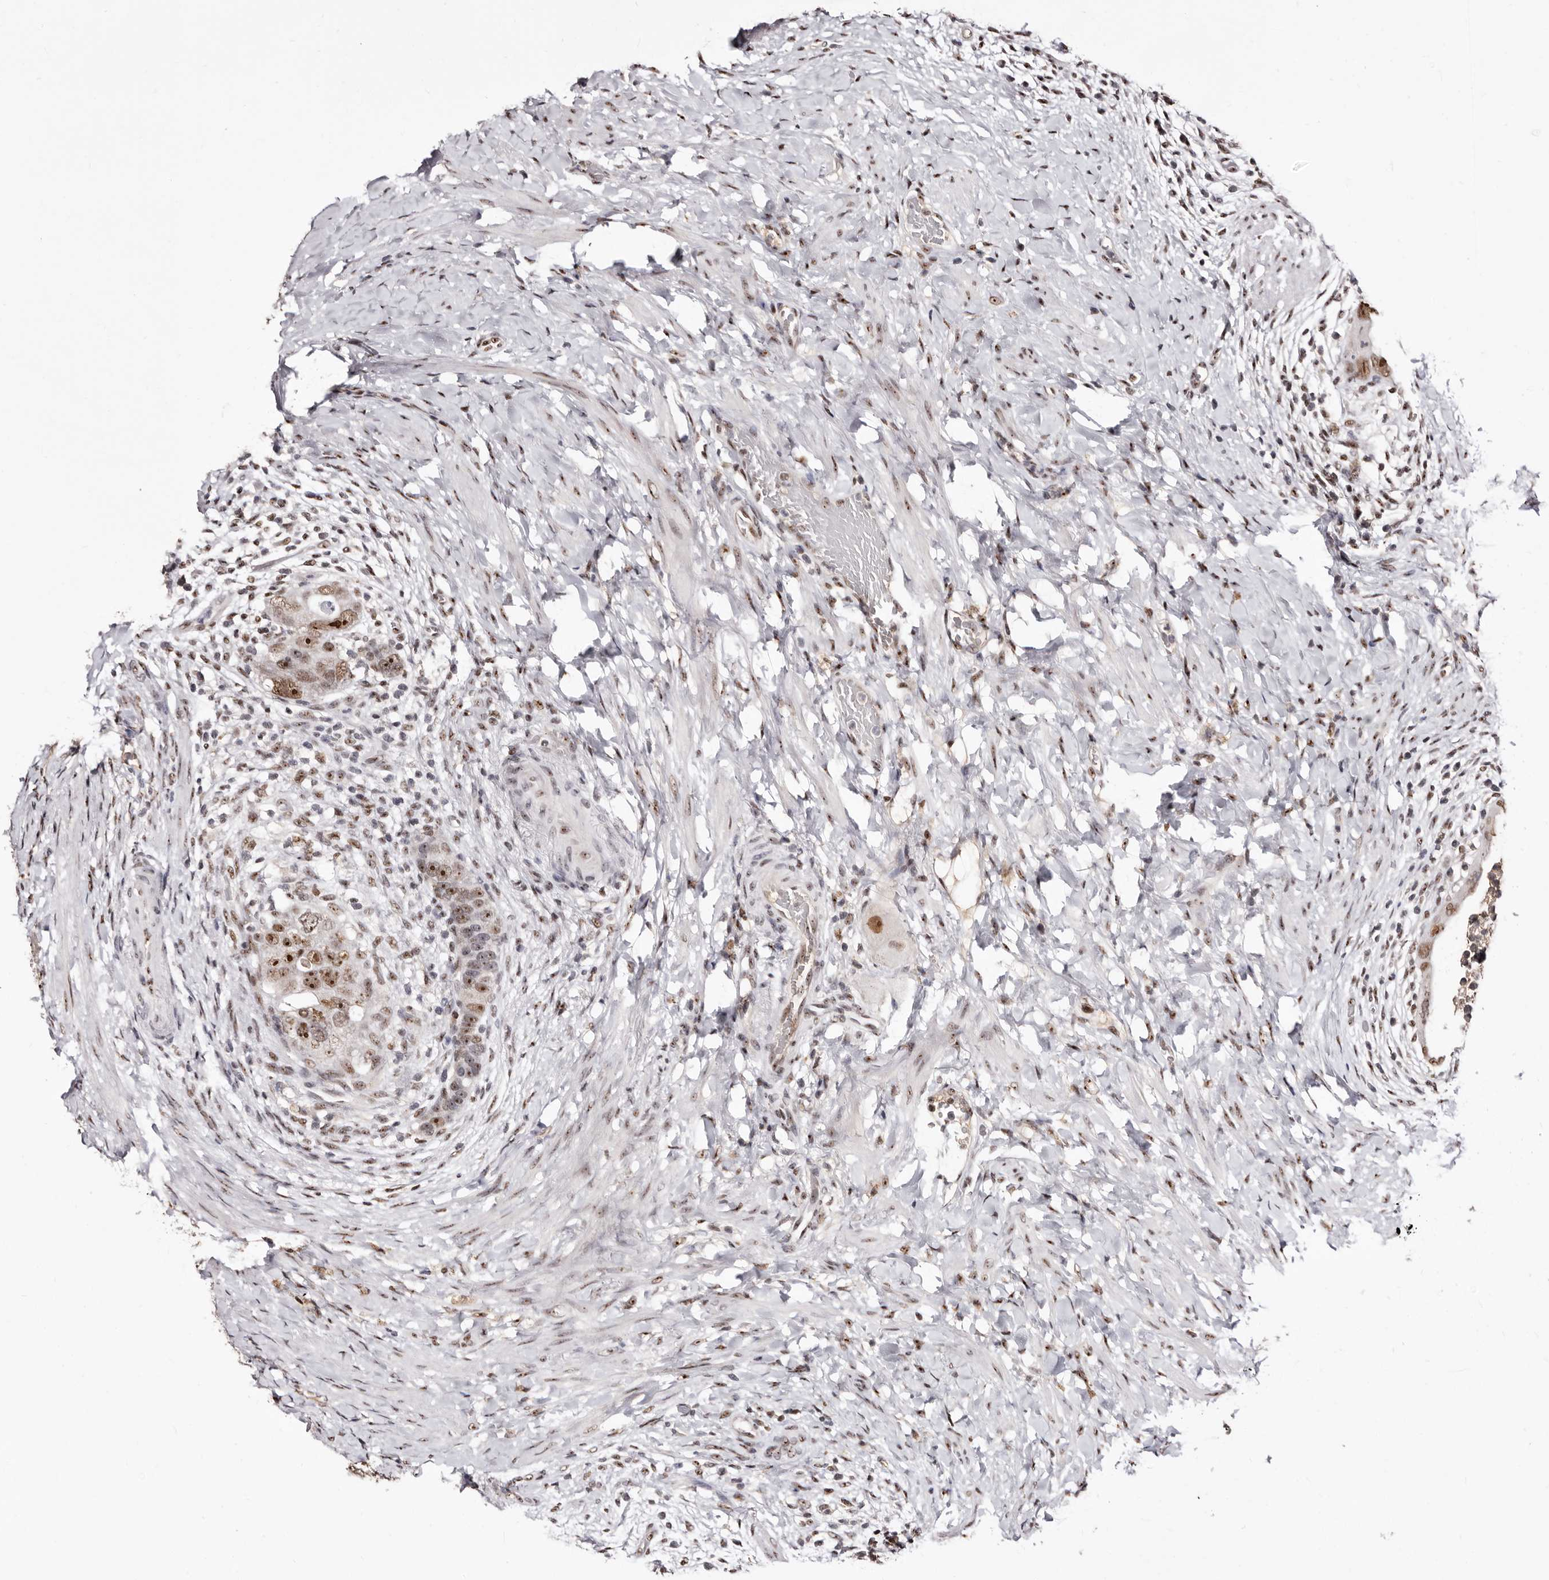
{"staining": {"intensity": "moderate", "quantity": ">75%", "location": "nuclear"}, "tissue": "colorectal cancer", "cell_type": "Tumor cells", "image_type": "cancer", "snomed": [{"axis": "morphology", "description": "Adenocarcinoma, NOS"}, {"axis": "topography", "description": "Rectum"}], "caption": "Immunohistochemical staining of colorectal cancer shows moderate nuclear protein staining in about >75% of tumor cells.", "gene": "ANAPC11", "patient": {"sex": "male", "age": 59}}